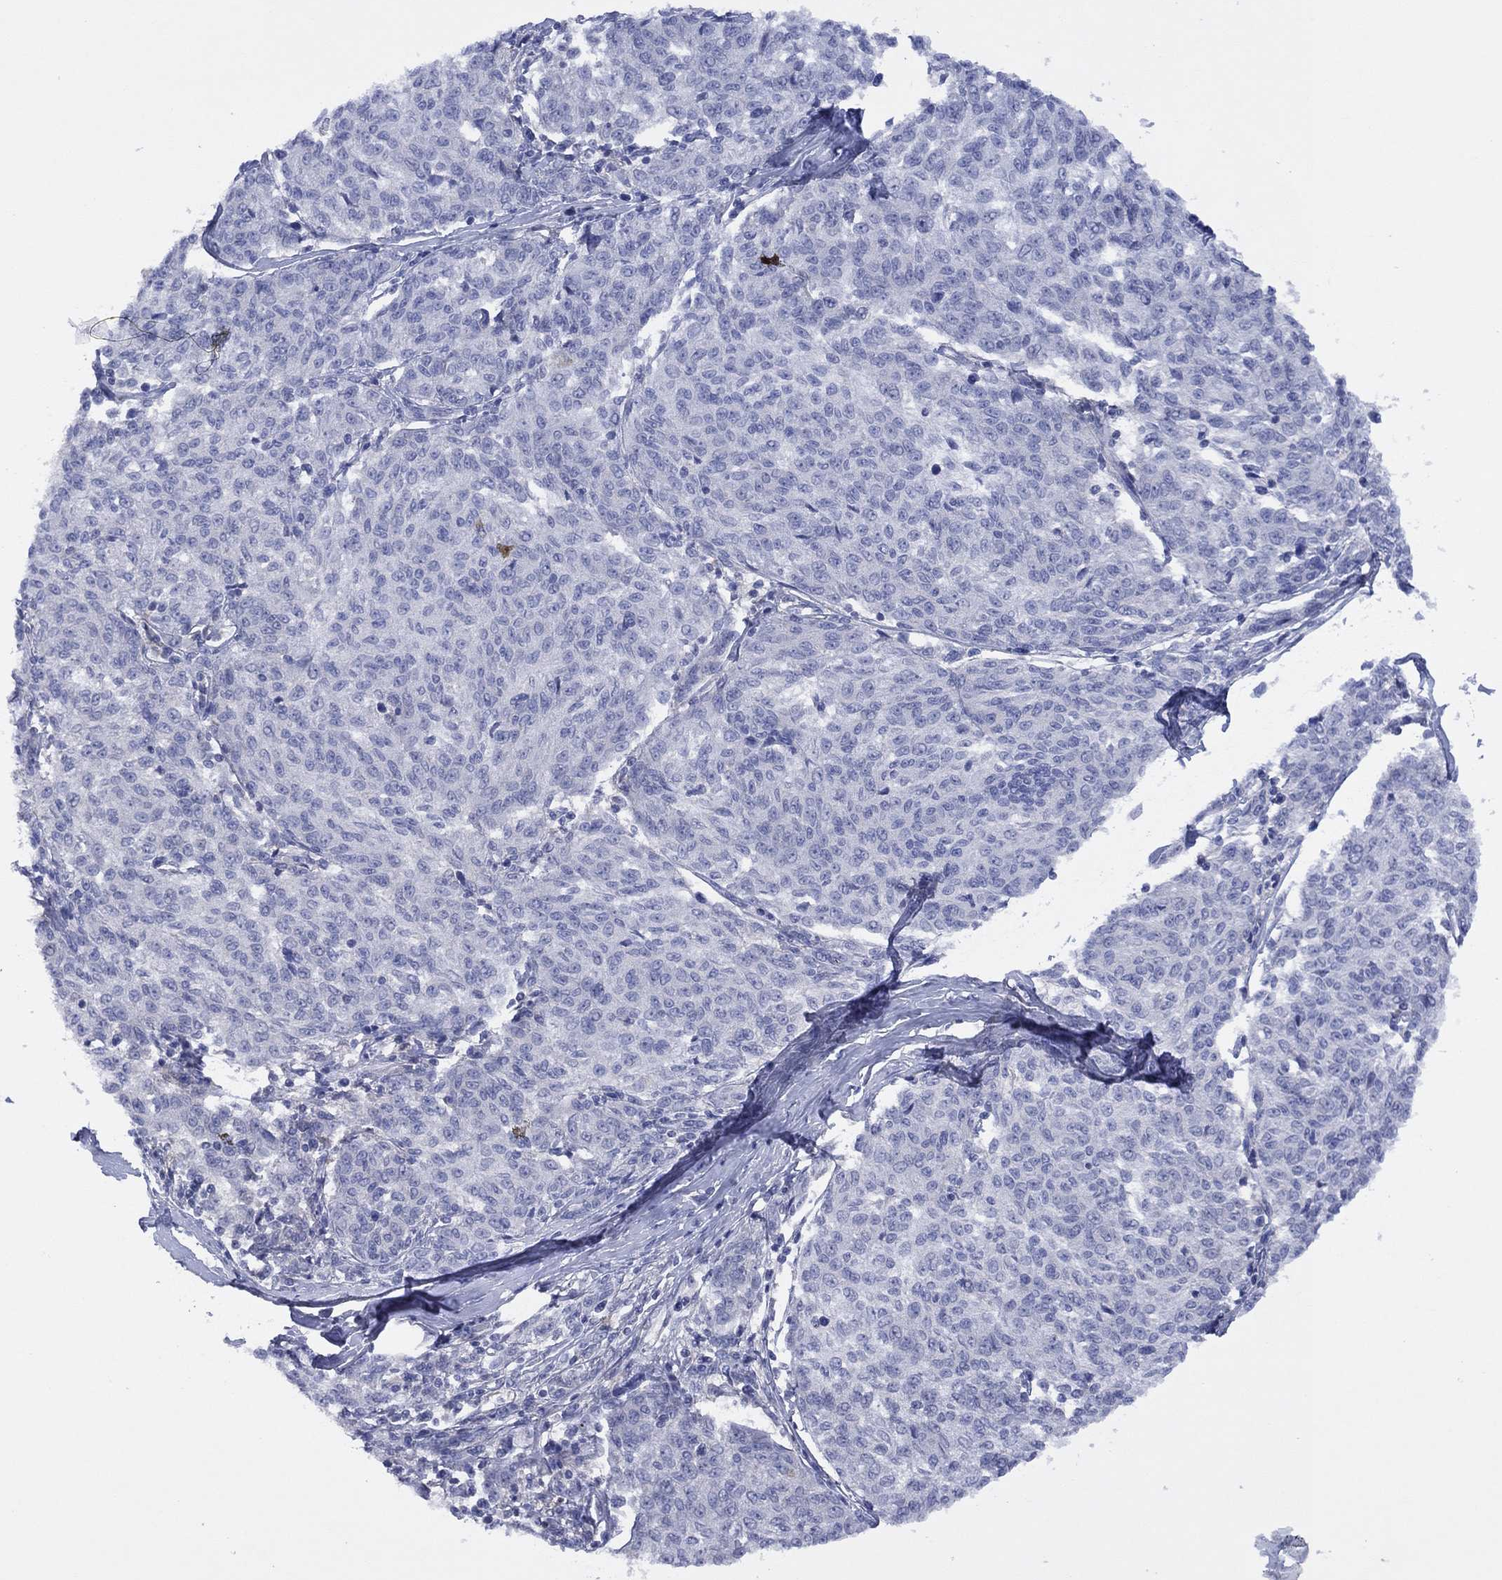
{"staining": {"intensity": "negative", "quantity": "none", "location": "none"}, "tissue": "melanoma", "cell_type": "Tumor cells", "image_type": "cancer", "snomed": [{"axis": "morphology", "description": "Malignant melanoma, NOS"}, {"axis": "topography", "description": "Skin"}], "caption": "This is a micrograph of IHC staining of melanoma, which shows no positivity in tumor cells.", "gene": "CYP2B6", "patient": {"sex": "female", "age": 72}}